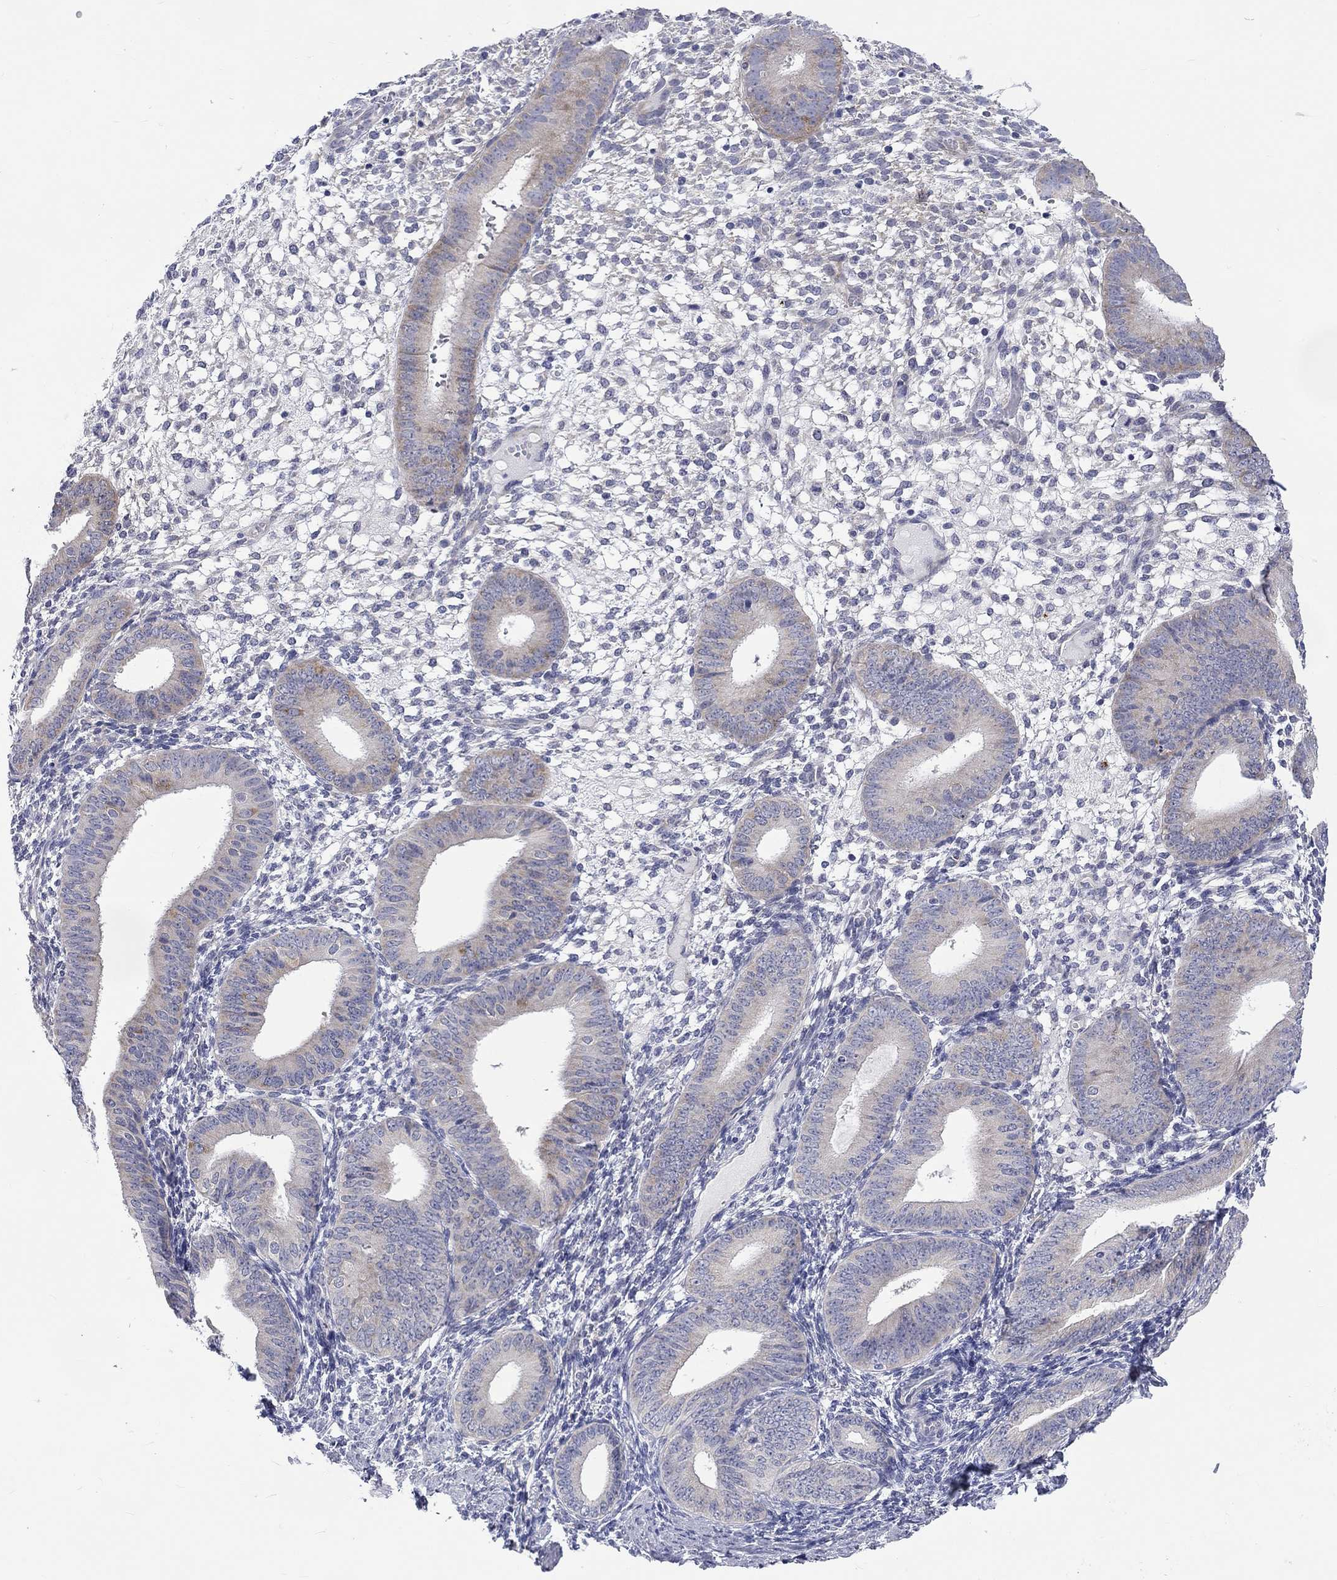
{"staining": {"intensity": "negative", "quantity": "none", "location": "none"}, "tissue": "endometrium", "cell_type": "Cells in endometrial stroma", "image_type": "normal", "snomed": [{"axis": "morphology", "description": "Normal tissue, NOS"}, {"axis": "topography", "description": "Endometrium"}], "caption": "Cells in endometrial stroma show no significant staining in unremarkable endometrium.", "gene": "CERS1", "patient": {"sex": "female", "age": 39}}